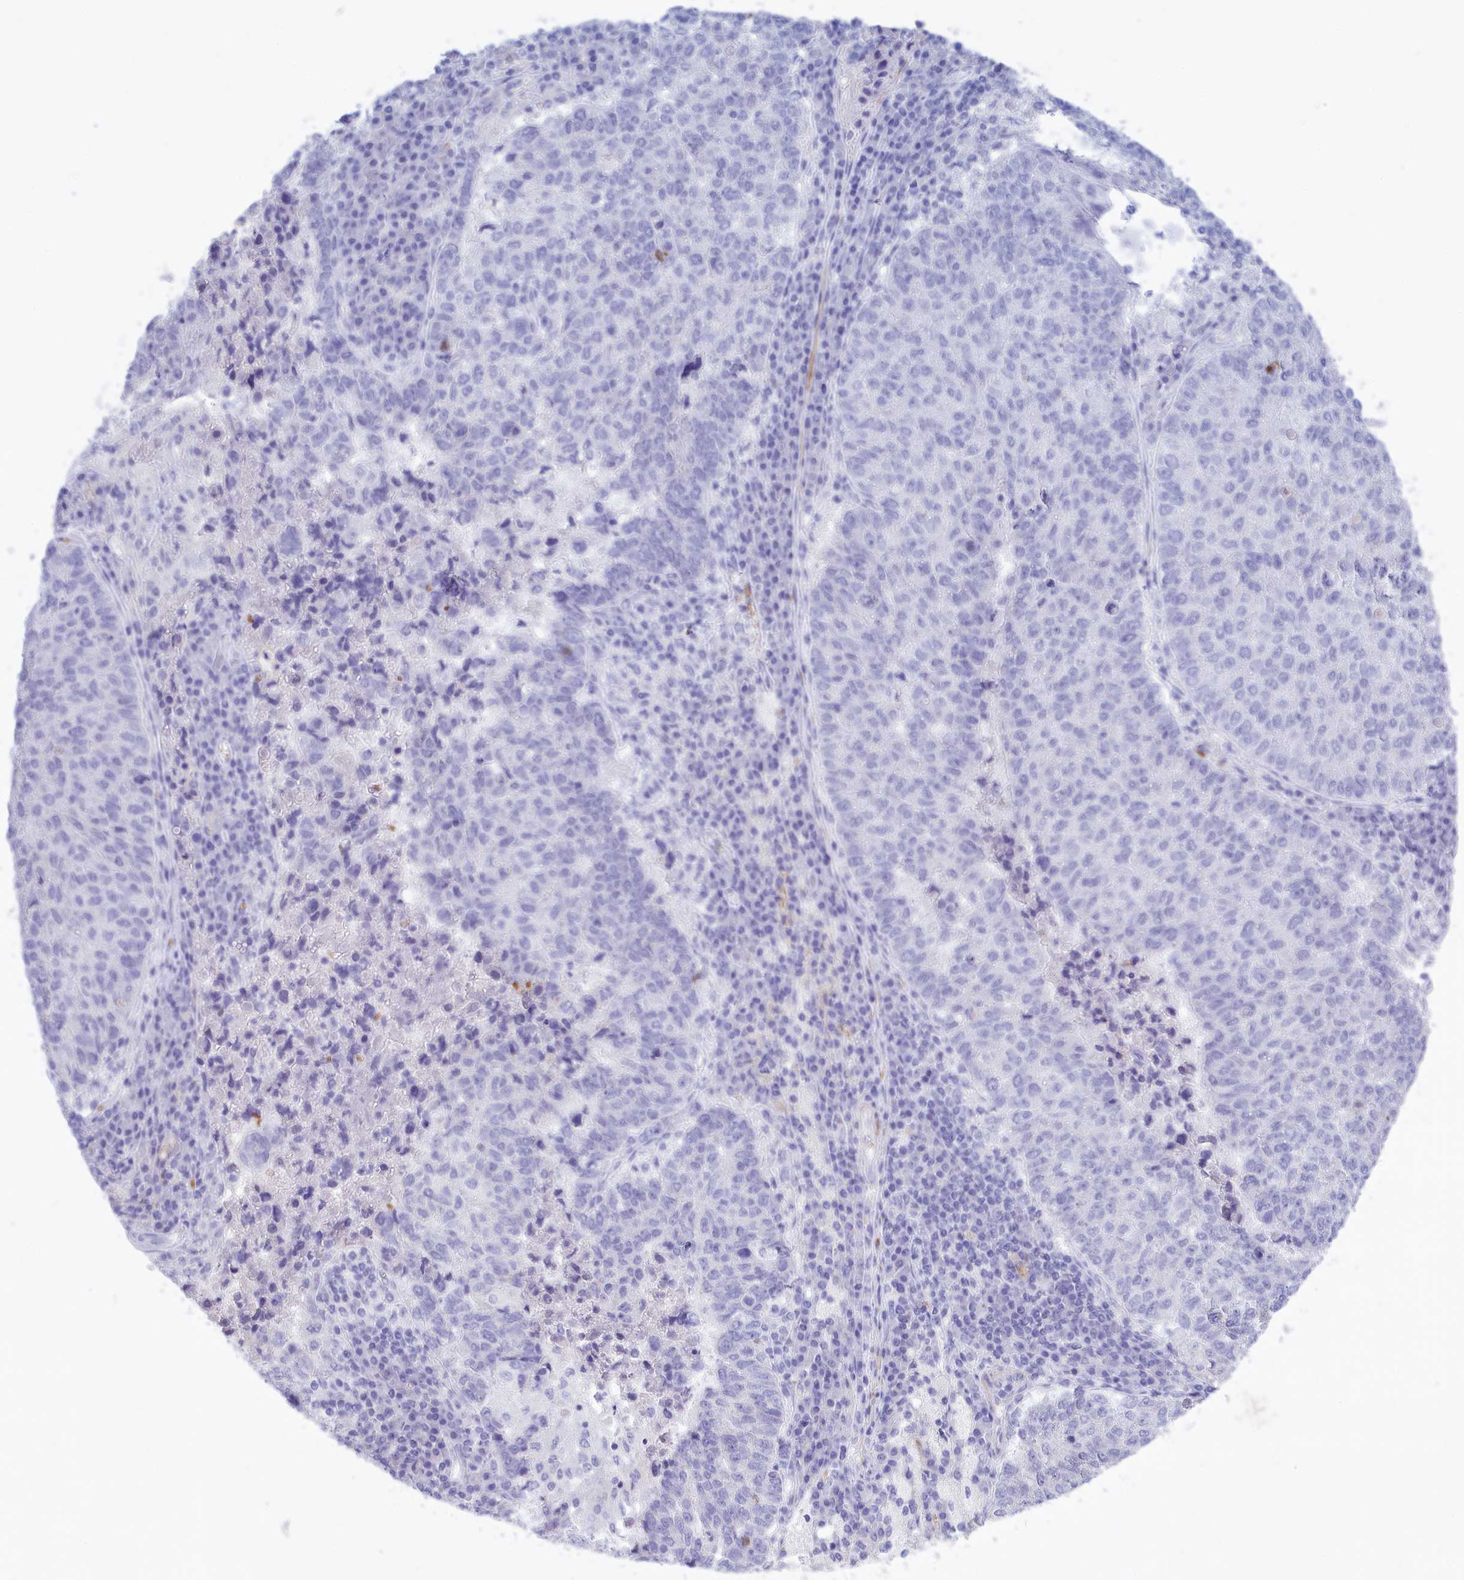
{"staining": {"intensity": "negative", "quantity": "none", "location": "none"}, "tissue": "lung cancer", "cell_type": "Tumor cells", "image_type": "cancer", "snomed": [{"axis": "morphology", "description": "Squamous cell carcinoma, NOS"}, {"axis": "topography", "description": "Lung"}], "caption": "This is an IHC histopathology image of lung cancer (squamous cell carcinoma). There is no expression in tumor cells.", "gene": "GAPDHS", "patient": {"sex": "male", "age": 73}}